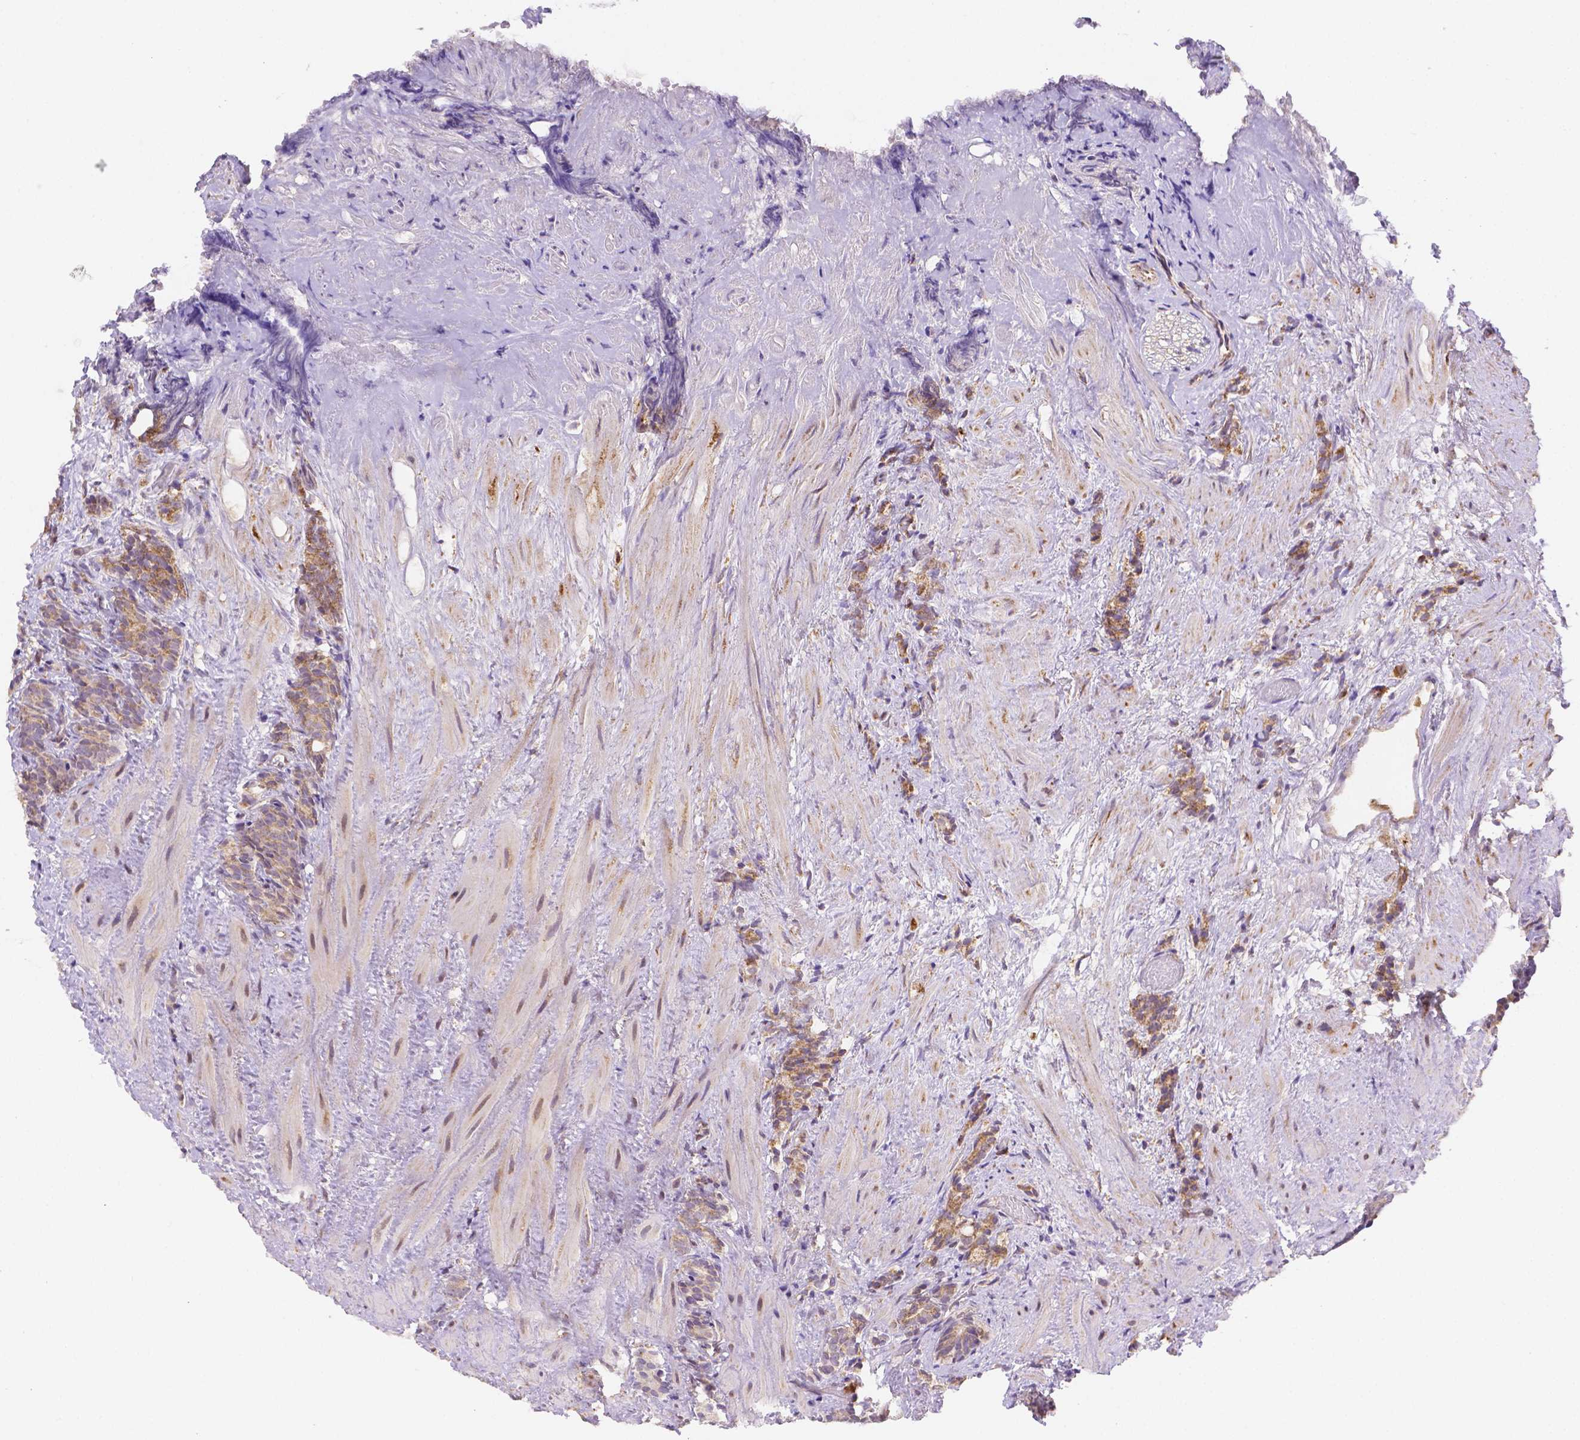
{"staining": {"intensity": "weak", "quantity": ">75%", "location": "cytoplasmic/membranous"}, "tissue": "prostate cancer", "cell_type": "Tumor cells", "image_type": "cancer", "snomed": [{"axis": "morphology", "description": "Adenocarcinoma, High grade"}, {"axis": "topography", "description": "Prostate"}], "caption": "The photomicrograph exhibits a brown stain indicating the presence of a protein in the cytoplasmic/membranous of tumor cells in prostate high-grade adenocarcinoma.", "gene": "CYYR1", "patient": {"sex": "male", "age": 84}}